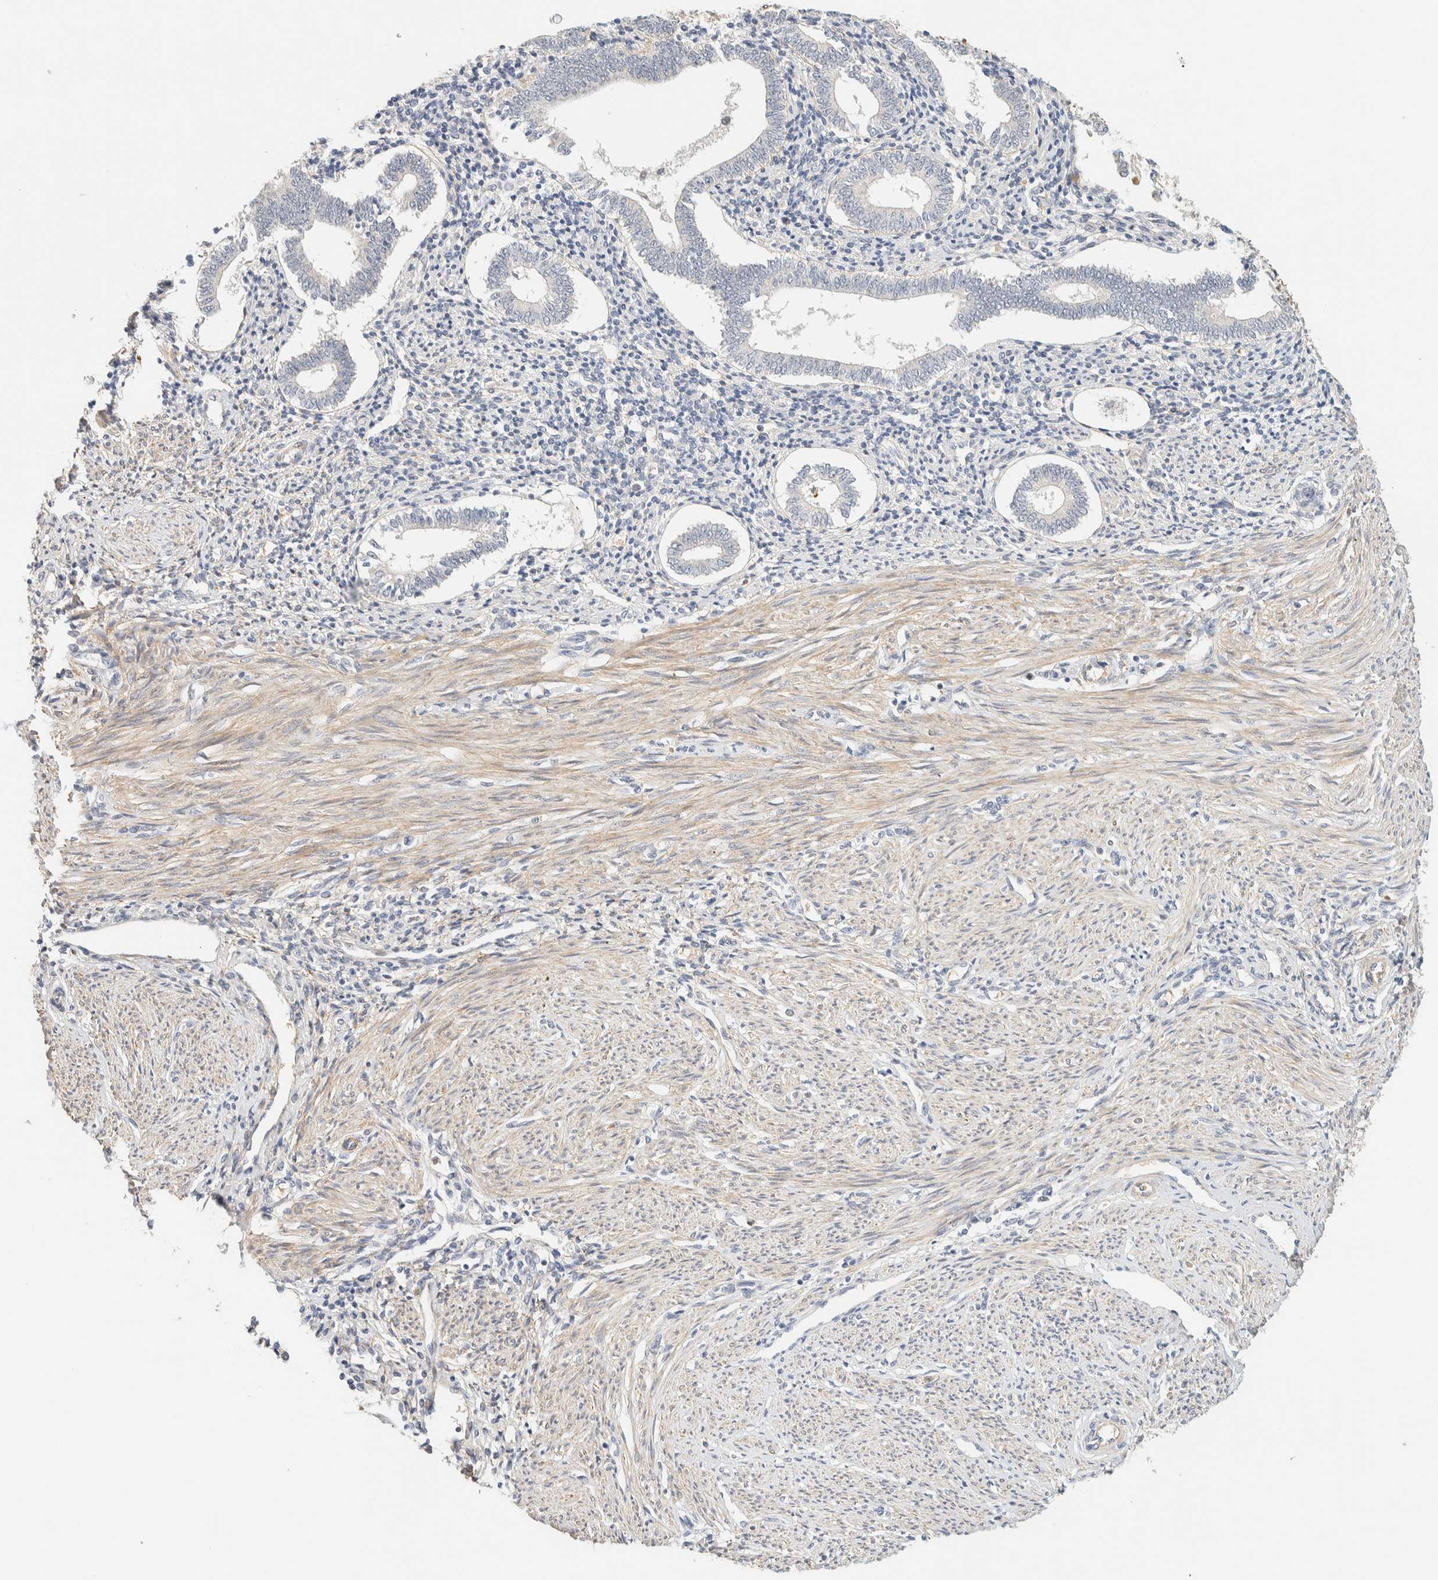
{"staining": {"intensity": "negative", "quantity": "none", "location": "none"}, "tissue": "endometrium", "cell_type": "Cells in endometrial stroma", "image_type": "normal", "snomed": [{"axis": "morphology", "description": "Normal tissue, NOS"}, {"axis": "topography", "description": "Endometrium"}], "caption": "This image is of benign endometrium stained with IHC to label a protein in brown with the nuclei are counter-stained blue. There is no staining in cells in endometrial stroma. (Stains: DAB (3,3'-diaminobenzidine) immunohistochemistry (IHC) with hematoxylin counter stain, Microscopy: brightfield microscopy at high magnification).", "gene": "TNK1", "patient": {"sex": "female", "age": 42}}